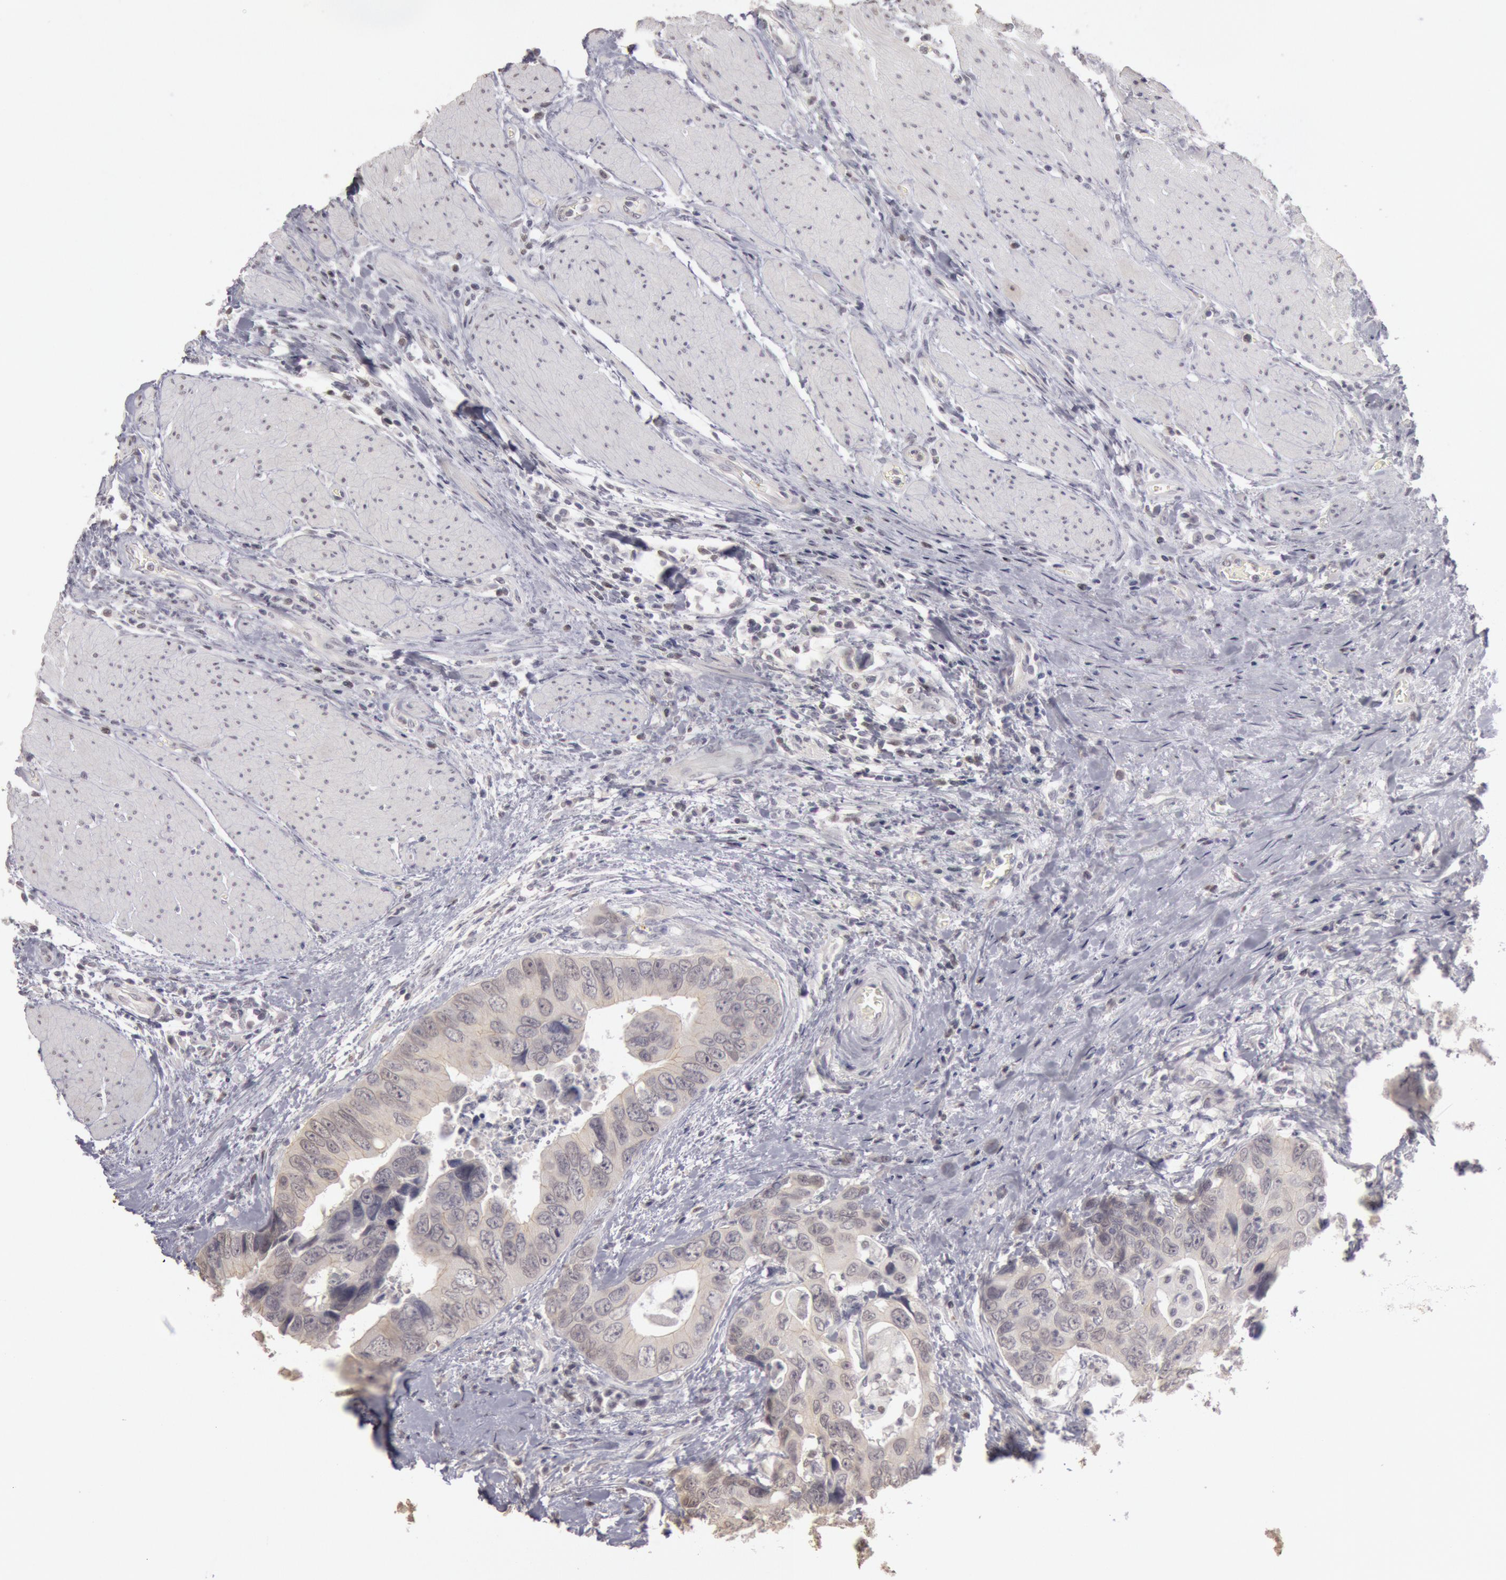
{"staining": {"intensity": "negative", "quantity": "none", "location": "none"}, "tissue": "colorectal cancer", "cell_type": "Tumor cells", "image_type": "cancer", "snomed": [{"axis": "morphology", "description": "Adenocarcinoma, NOS"}, {"axis": "topography", "description": "Rectum"}], "caption": "This is an immunohistochemistry image of human adenocarcinoma (colorectal). There is no staining in tumor cells.", "gene": "RIMBP3C", "patient": {"sex": "female", "age": 67}}